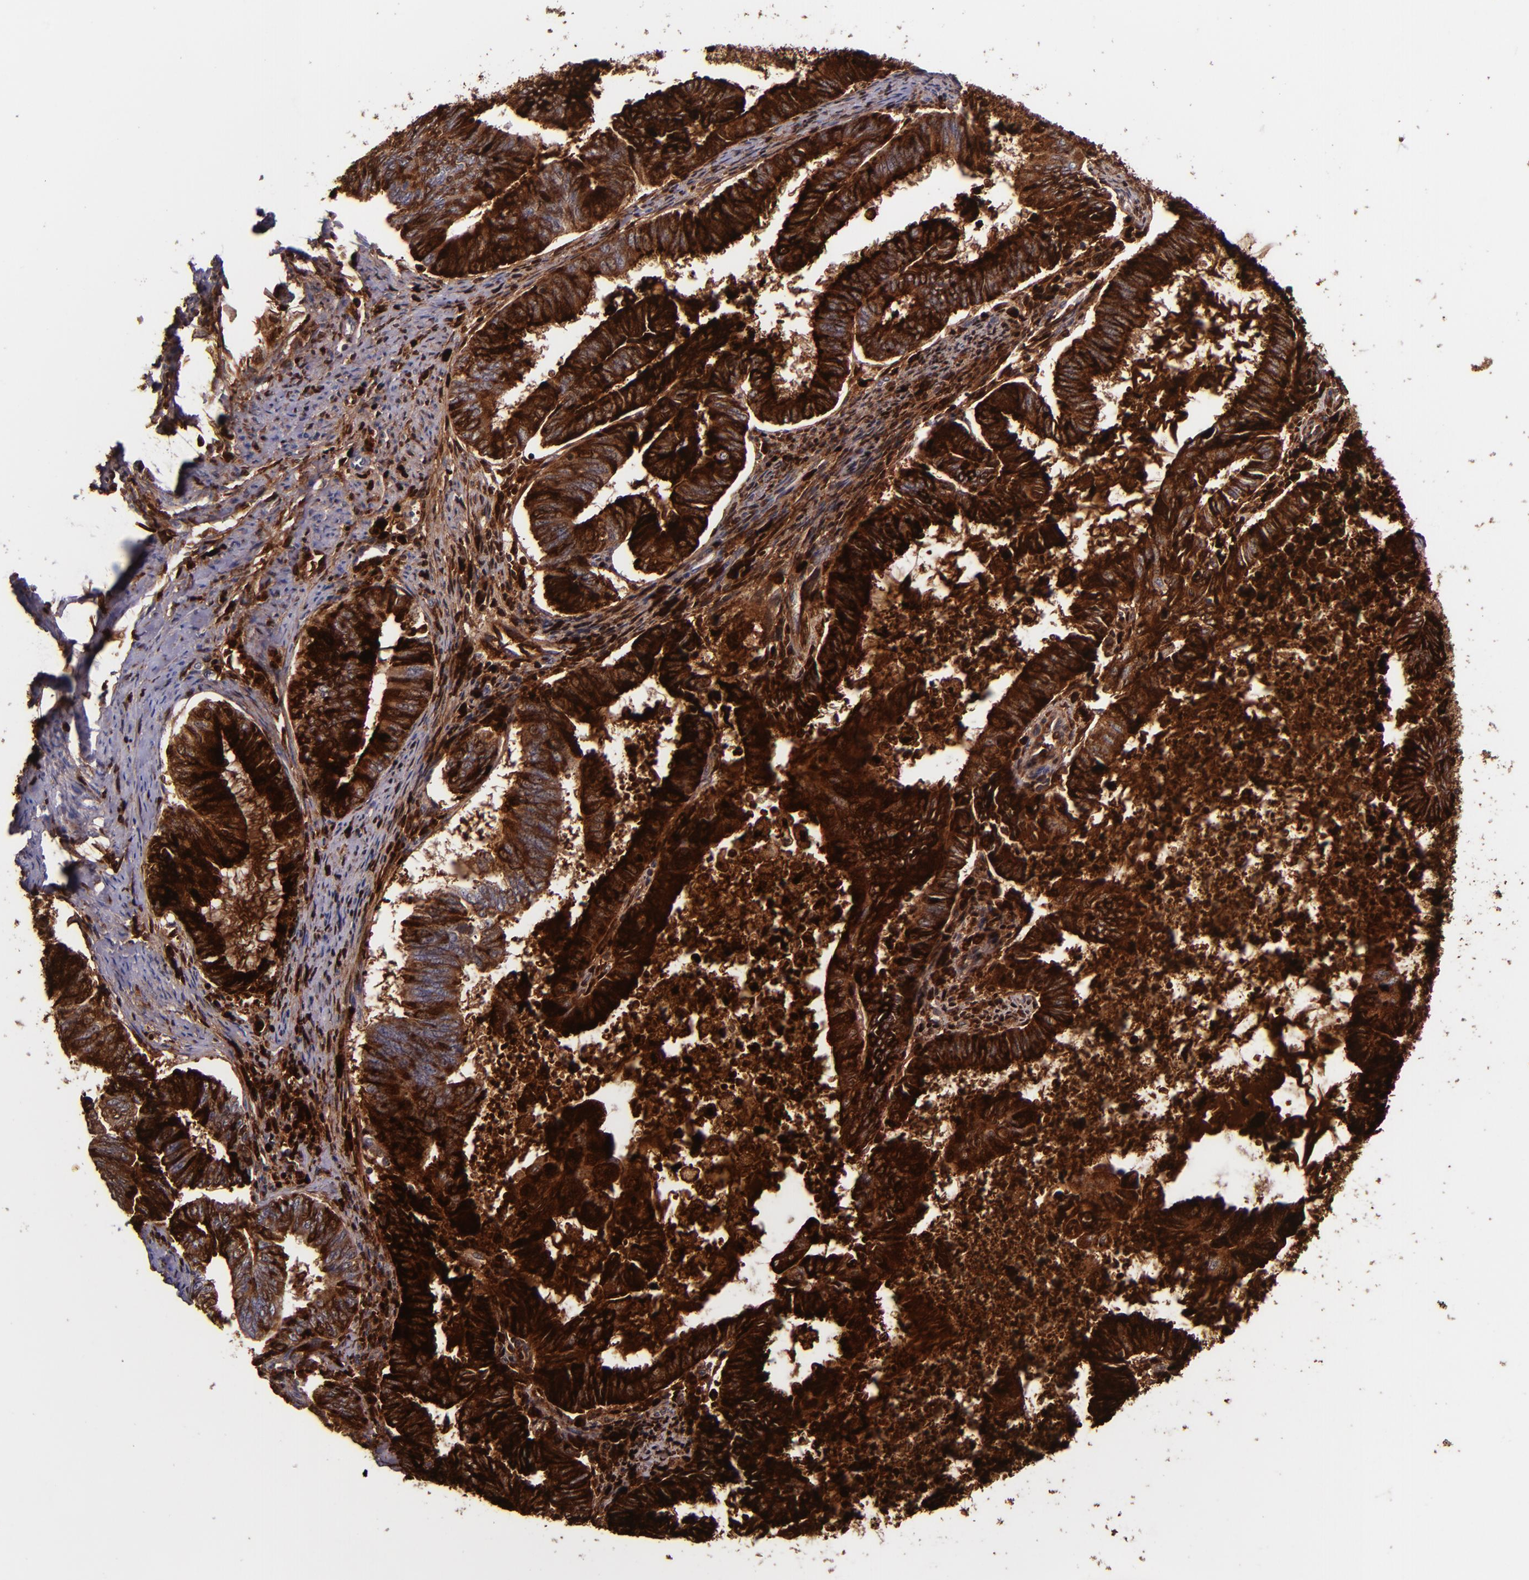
{"staining": {"intensity": "strong", "quantity": ">75%", "location": "cytoplasmic/membranous"}, "tissue": "endometrial cancer", "cell_type": "Tumor cells", "image_type": "cancer", "snomed": [{"axis": "morphology", "description": "Adenocarcinoma, NOS"}, {"axis": "topography", "description": "Endometrium"}], "caption": "Brown immunohistochemical staining in endometrial cancer reveals strong cytoplasmic/membranous staining in about >75% of tumor cells. (DAB = brown stain, brightfield microscopy at high magnification).", "gene": "SLPI", "patient": {"sex": "female", "age": 86}}